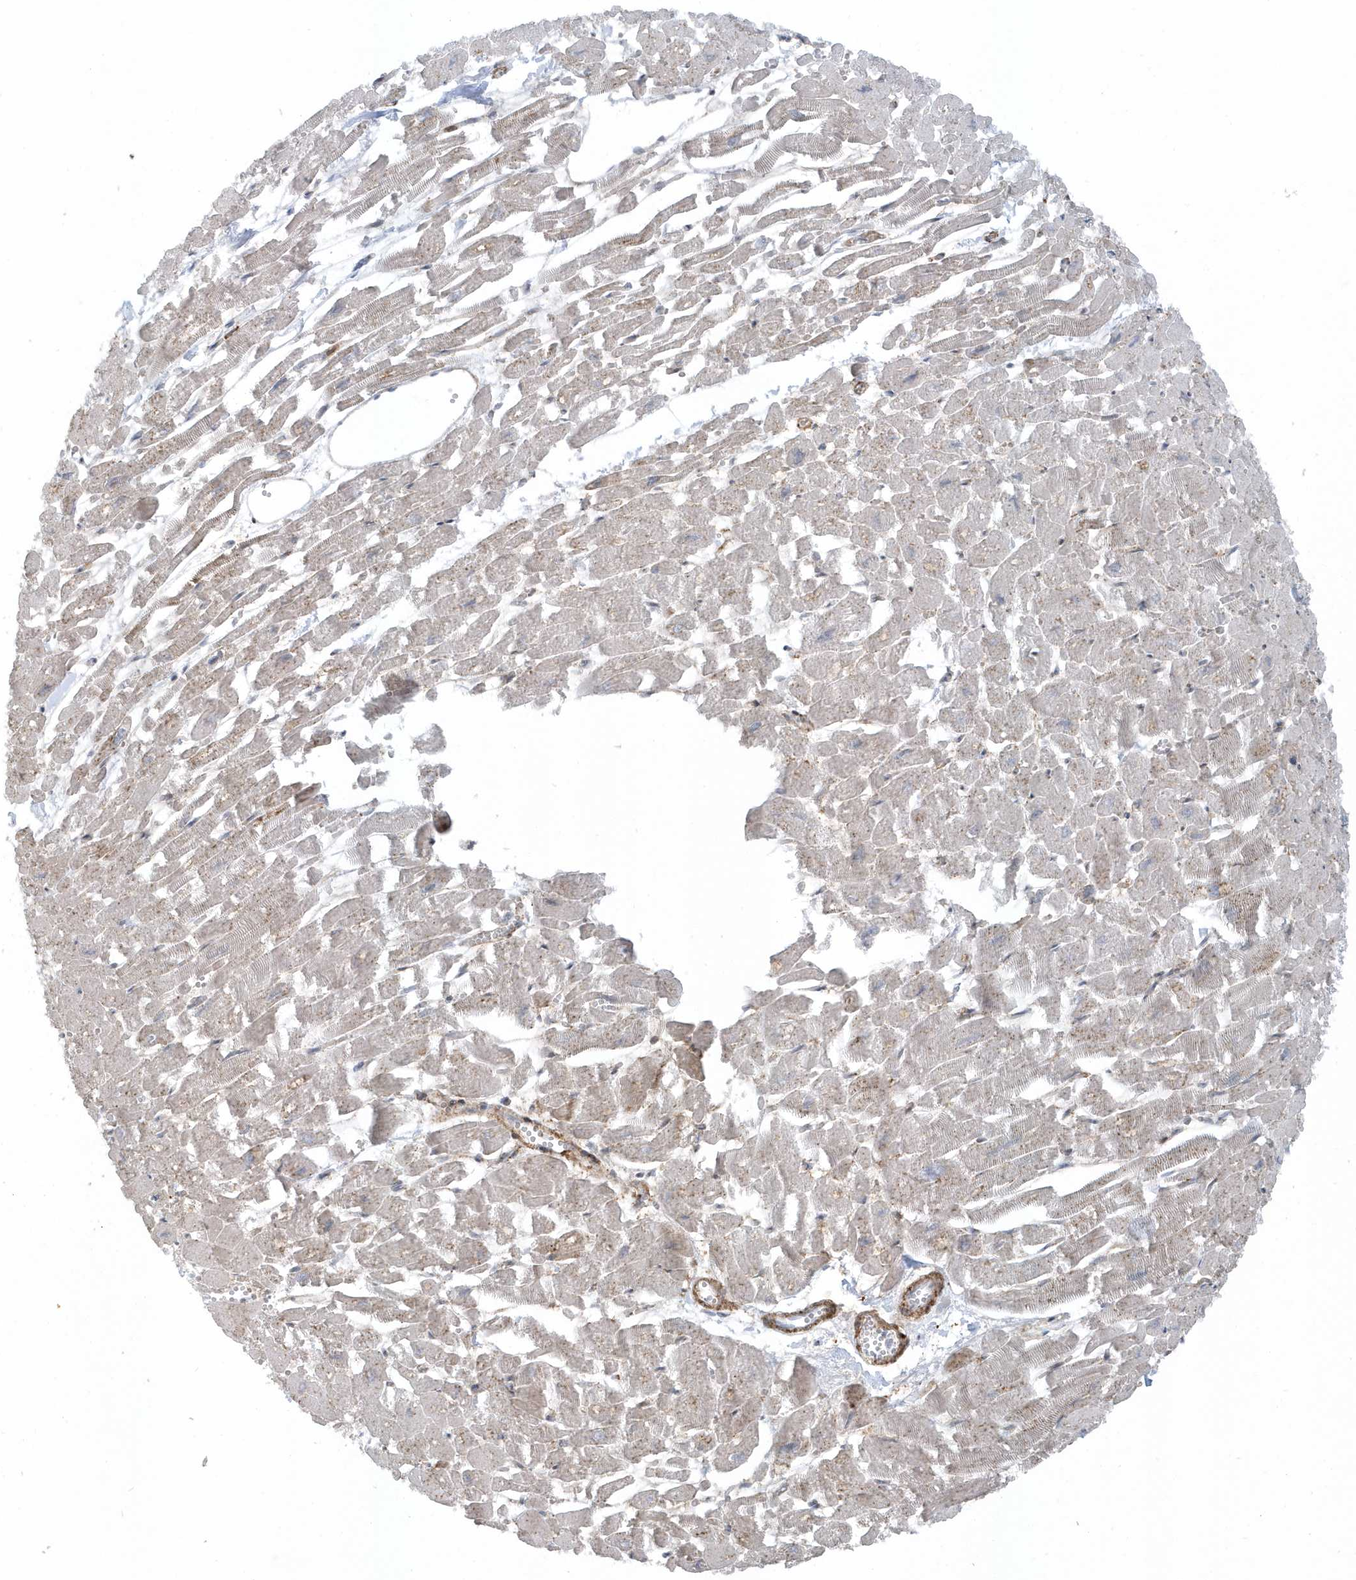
{"staining": {"intensity": "moderate", "quantity": "<25%", "location": "cytoplasmic/membranous"}, "tissue": "heart muscle", "cell_type": "Cardiomyocytes", "image_type": "normal", "snomed": [{"axis": "morphology", "description": "Normal tissue, NOS"}, {"axis": "topography", "description": "Heart"}], "caption": "Immunohistochemistry (IHC) of benign human heart muscle displays low levels of moderate cytoplasmic/membranous positivity in about <25% of cardiomyocytes.", "gene": "CACNB2", "patient": {"sex": "male", "age": 54}}